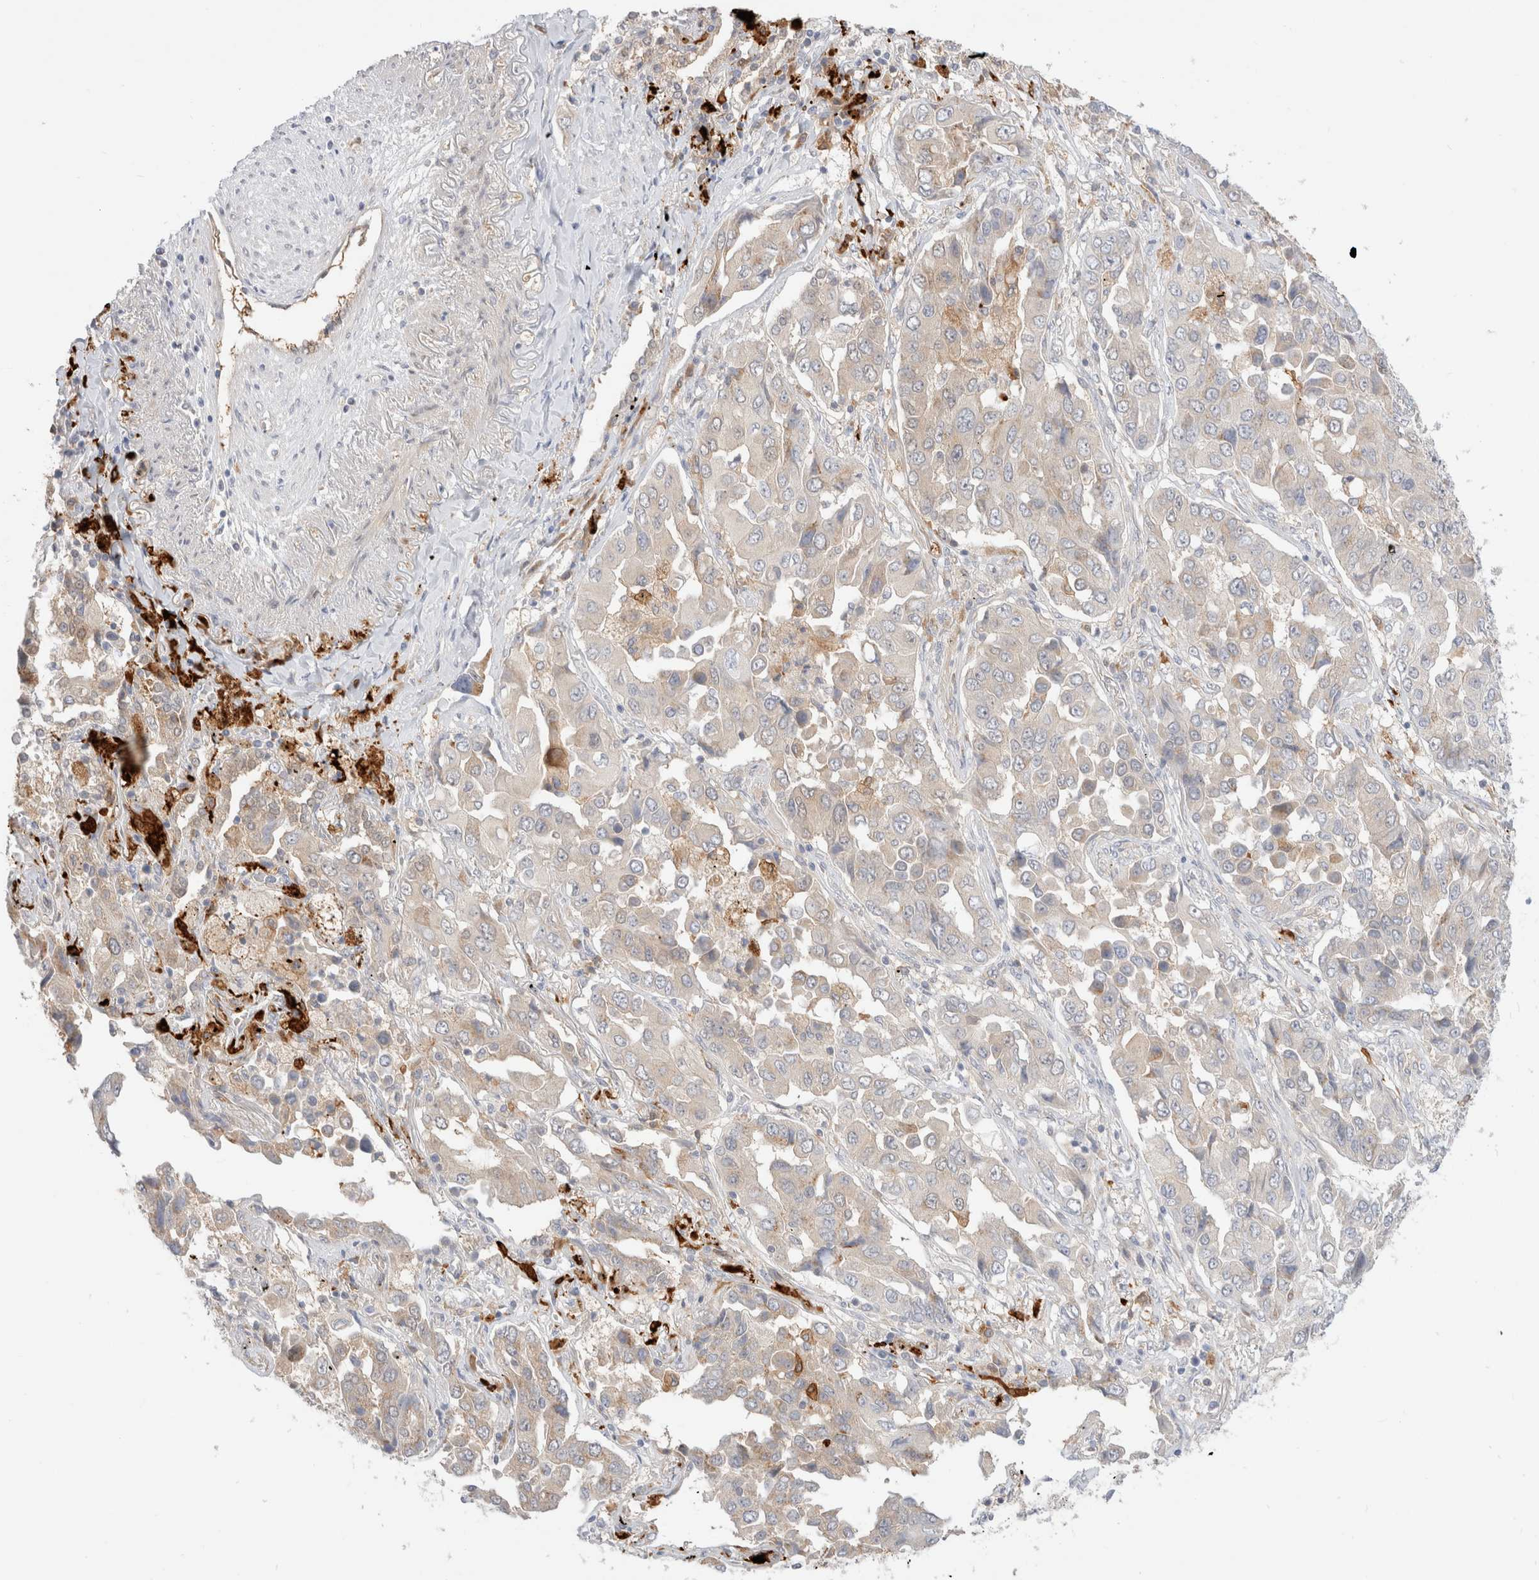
{"staining": {"intensity": "weak", "quantity": "<25%", "location": "cytoplasmic/membranous"}, "tissue": "lung cancer", "cell_type": "Tumor cells", "image_type": "cancer", "snomed": [{"axis": "morphology", "description": "Adenocarcinoma, NOS"}, {"axis": "topography", "description": "Lung"}], "caption": "The IHC micrograph has no significant staining in tumor cells of lung adenocarcinoma tissue. Nuclei are stained in blue.", "gene": "EFCAB13", "patient": {"sex": "female", "age": 65}}